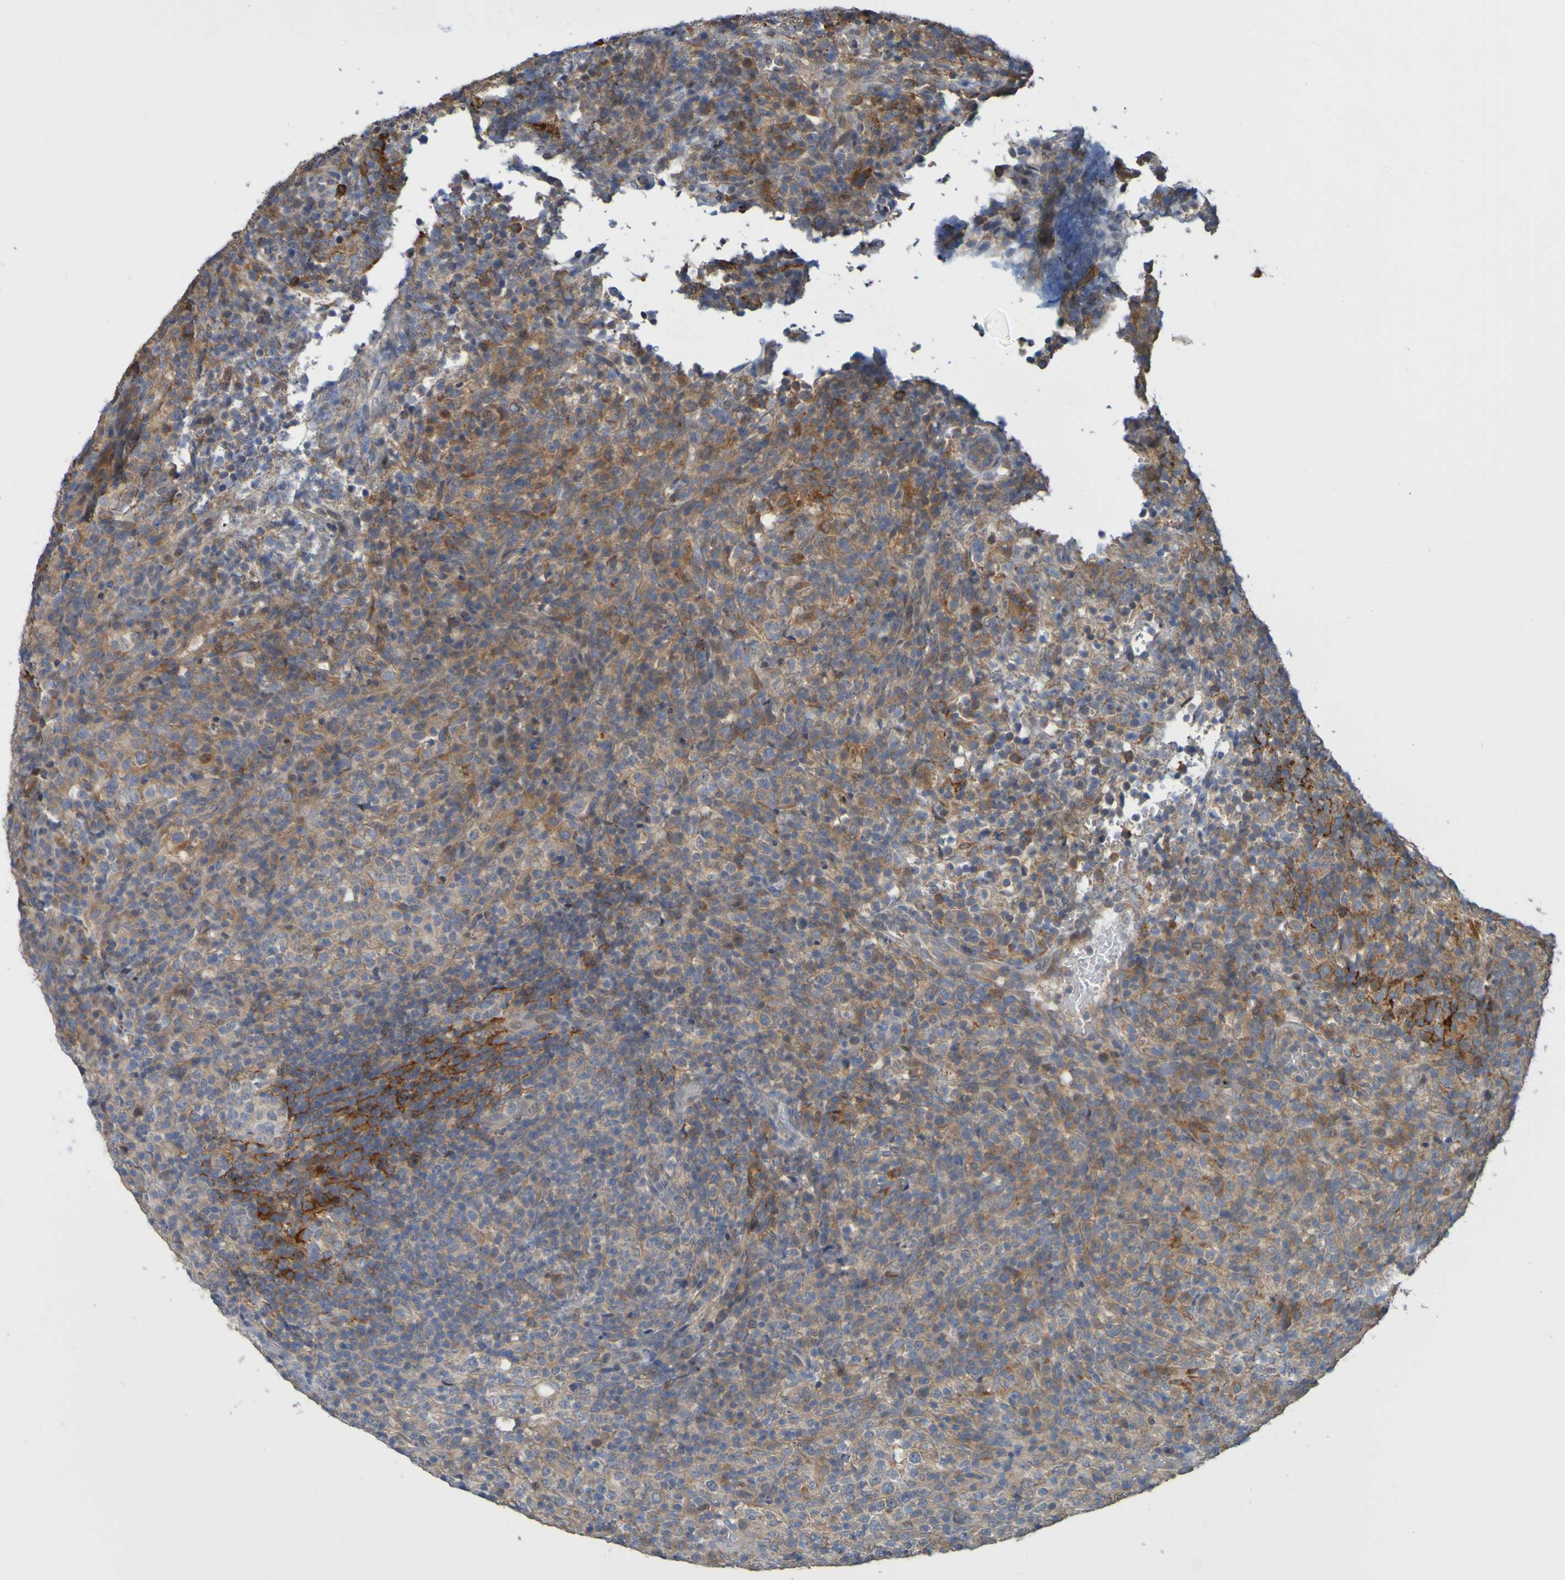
{"staining": {"intensity": "strong", "quantity": "25%-75%", "location": "cytoplasmic/membranous"}, "tissue": "lymphoma", "cell_type": "Tumor cells", "image_type": "cancer", "snomed": [{"axis": "morphology", "description": "Malignant lymphoma, non-Hodgkin's type, High grade"}, {"axis": "topography", "description": "Lymph node"}], "caption": "Protein analysis of lymphoma tissue demonstrates strong cytoplasmic/membranous expression in approximately 25%-75% of tumor cells. Ihc stains the protein in brown and the nuclei are stained blue.", "gene": "NAV2", "patient": {"sex": "female", "age": 76}}